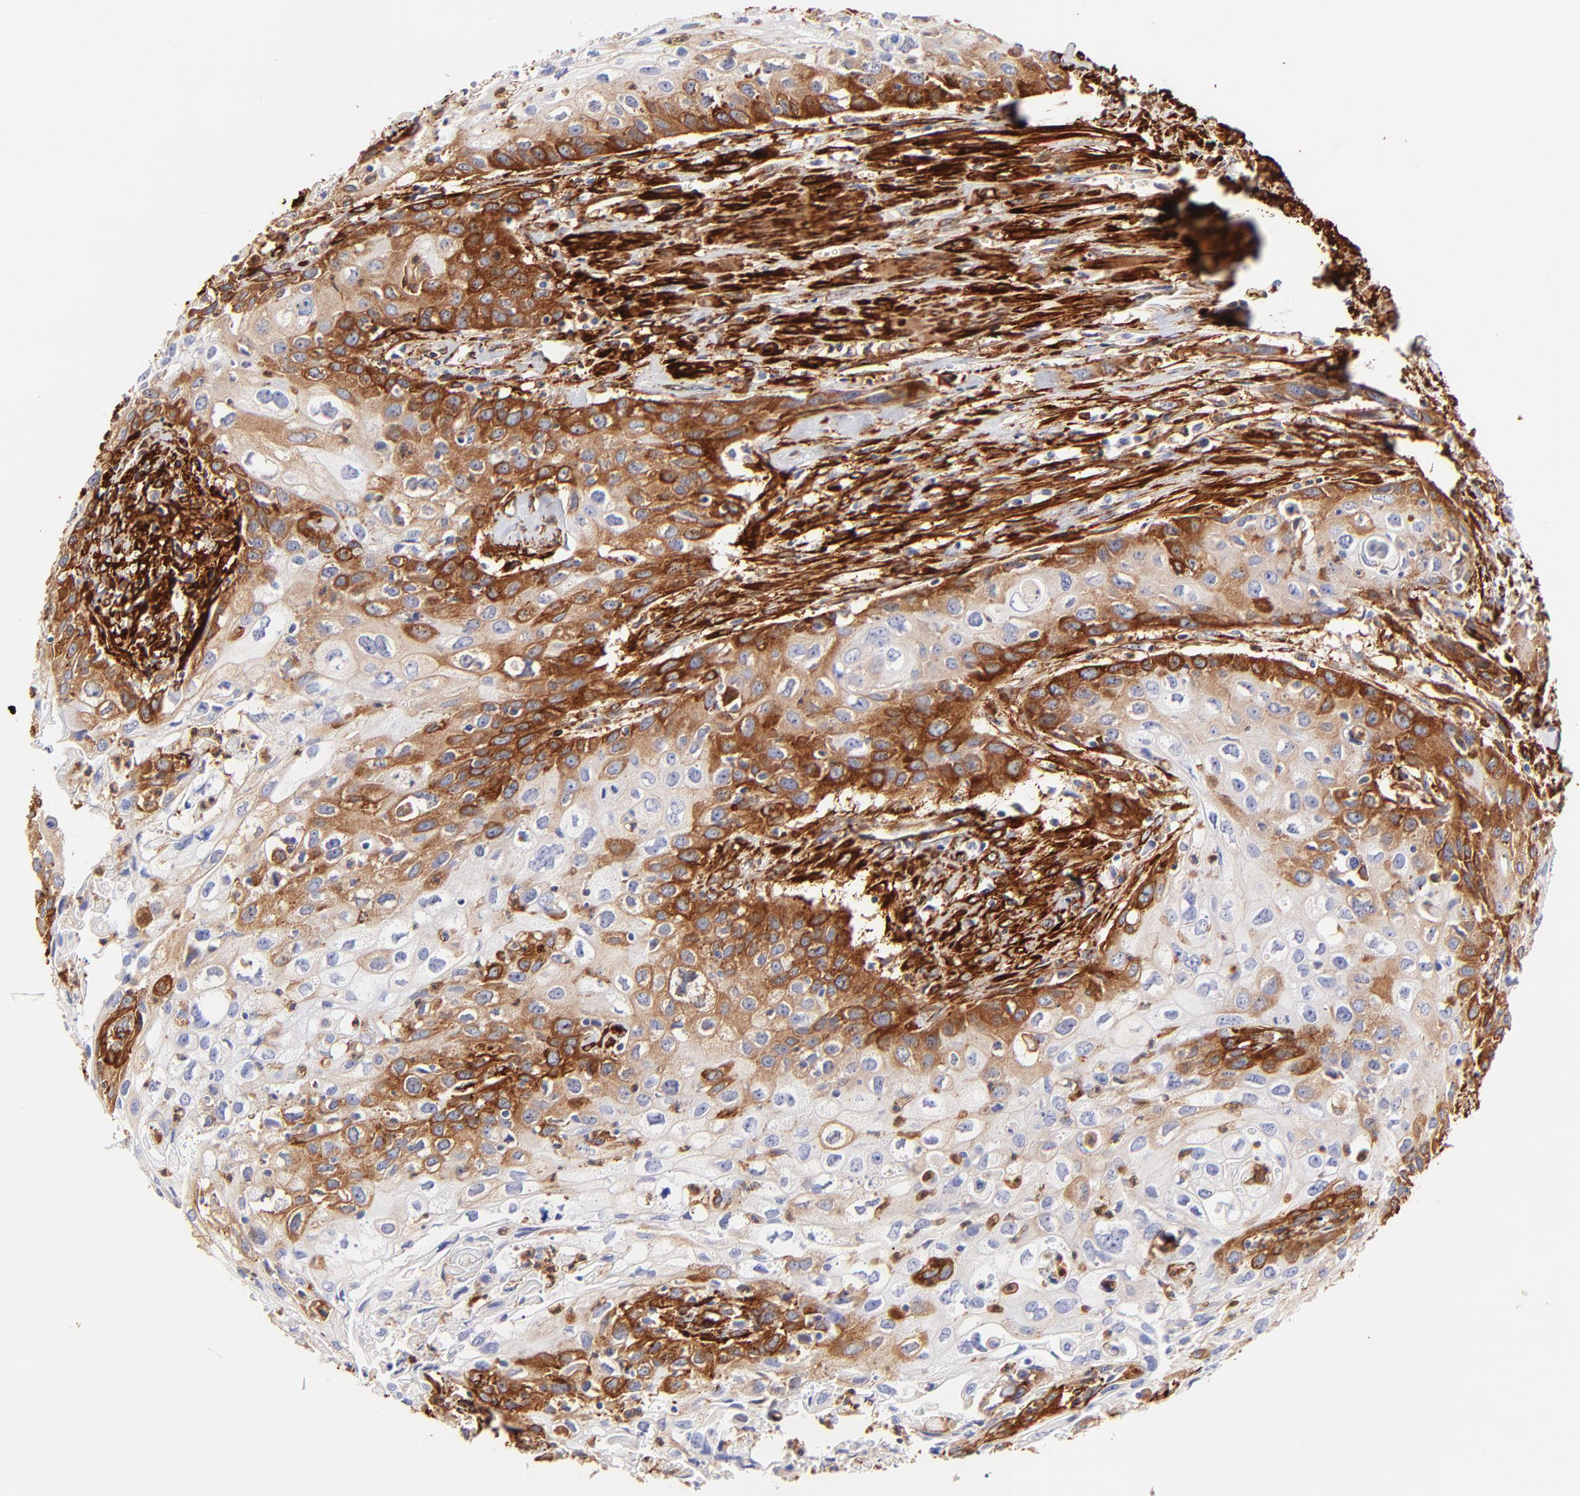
{"staining": {"intensity": "moderate", "quantity": "25%-75%", "location": "cytoplasmic/membranous"}, "tissue": "urothelial cancer", "cell_type": "Tumor cells", "image_type": "cancer", "snomed": [{"axis": "morphology", "description": "Urothelial carcinoma, High grade"}, {"axis": "topography", "description": "Urinary bladder"}], "caption": "Immunohistochemical staining of human urothelial cancer displays medium levels of moderate cytoplasmic/membranous protein expression in approximately 25%-75% of tumor cells. (IHC, brightfield microscopy, high magnification).", "gene": "FLNA", "patient": {"sex": "male", "age": 54}}